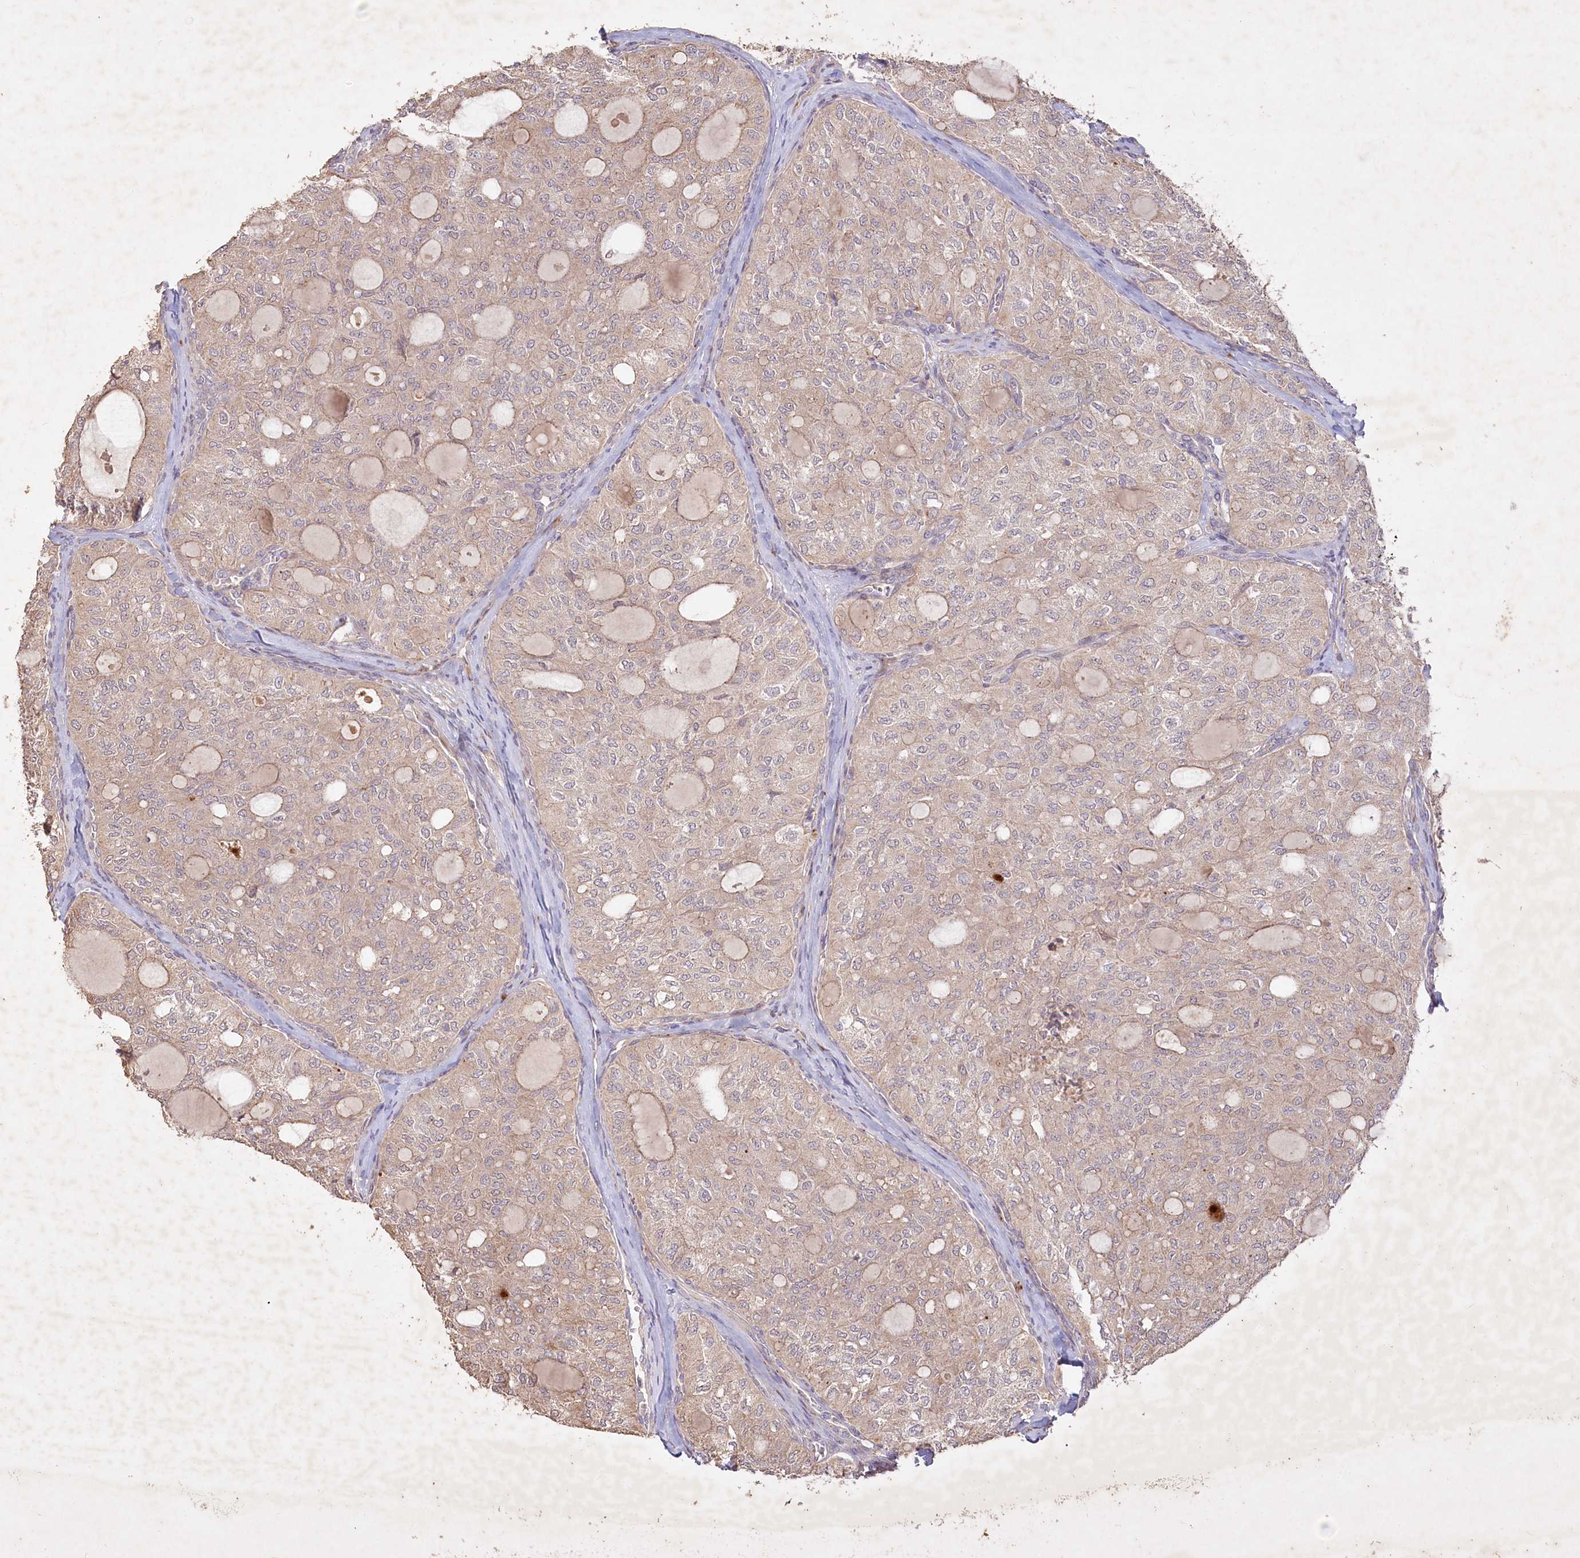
{"staining": {"intensity": "weak", "quantity": ">75%", "location": "cytoplasmic/membranous"}, "tissue": "thyroid cancer", "cell_type": "Tumor cells", "image_type": "cancer", "snomed": [{"axis": "morphology", "description": "Follicular adenoma carcinoma, NOS"}, {"axis": "topography", "description": "Thyroid gland"}], "caption": "Immunohistochemical staining of human thyroid cancer (follicular adenoma carcinoma) demonstrates low levels of weak cytoplasmic/membranous protein positivity in about >75% of tumor cells. (Brightfield microscopy of DAB IHC at high magnification).", "gene": "IRAK1BP1", "patient": {"sex": "male", "age": 75}}